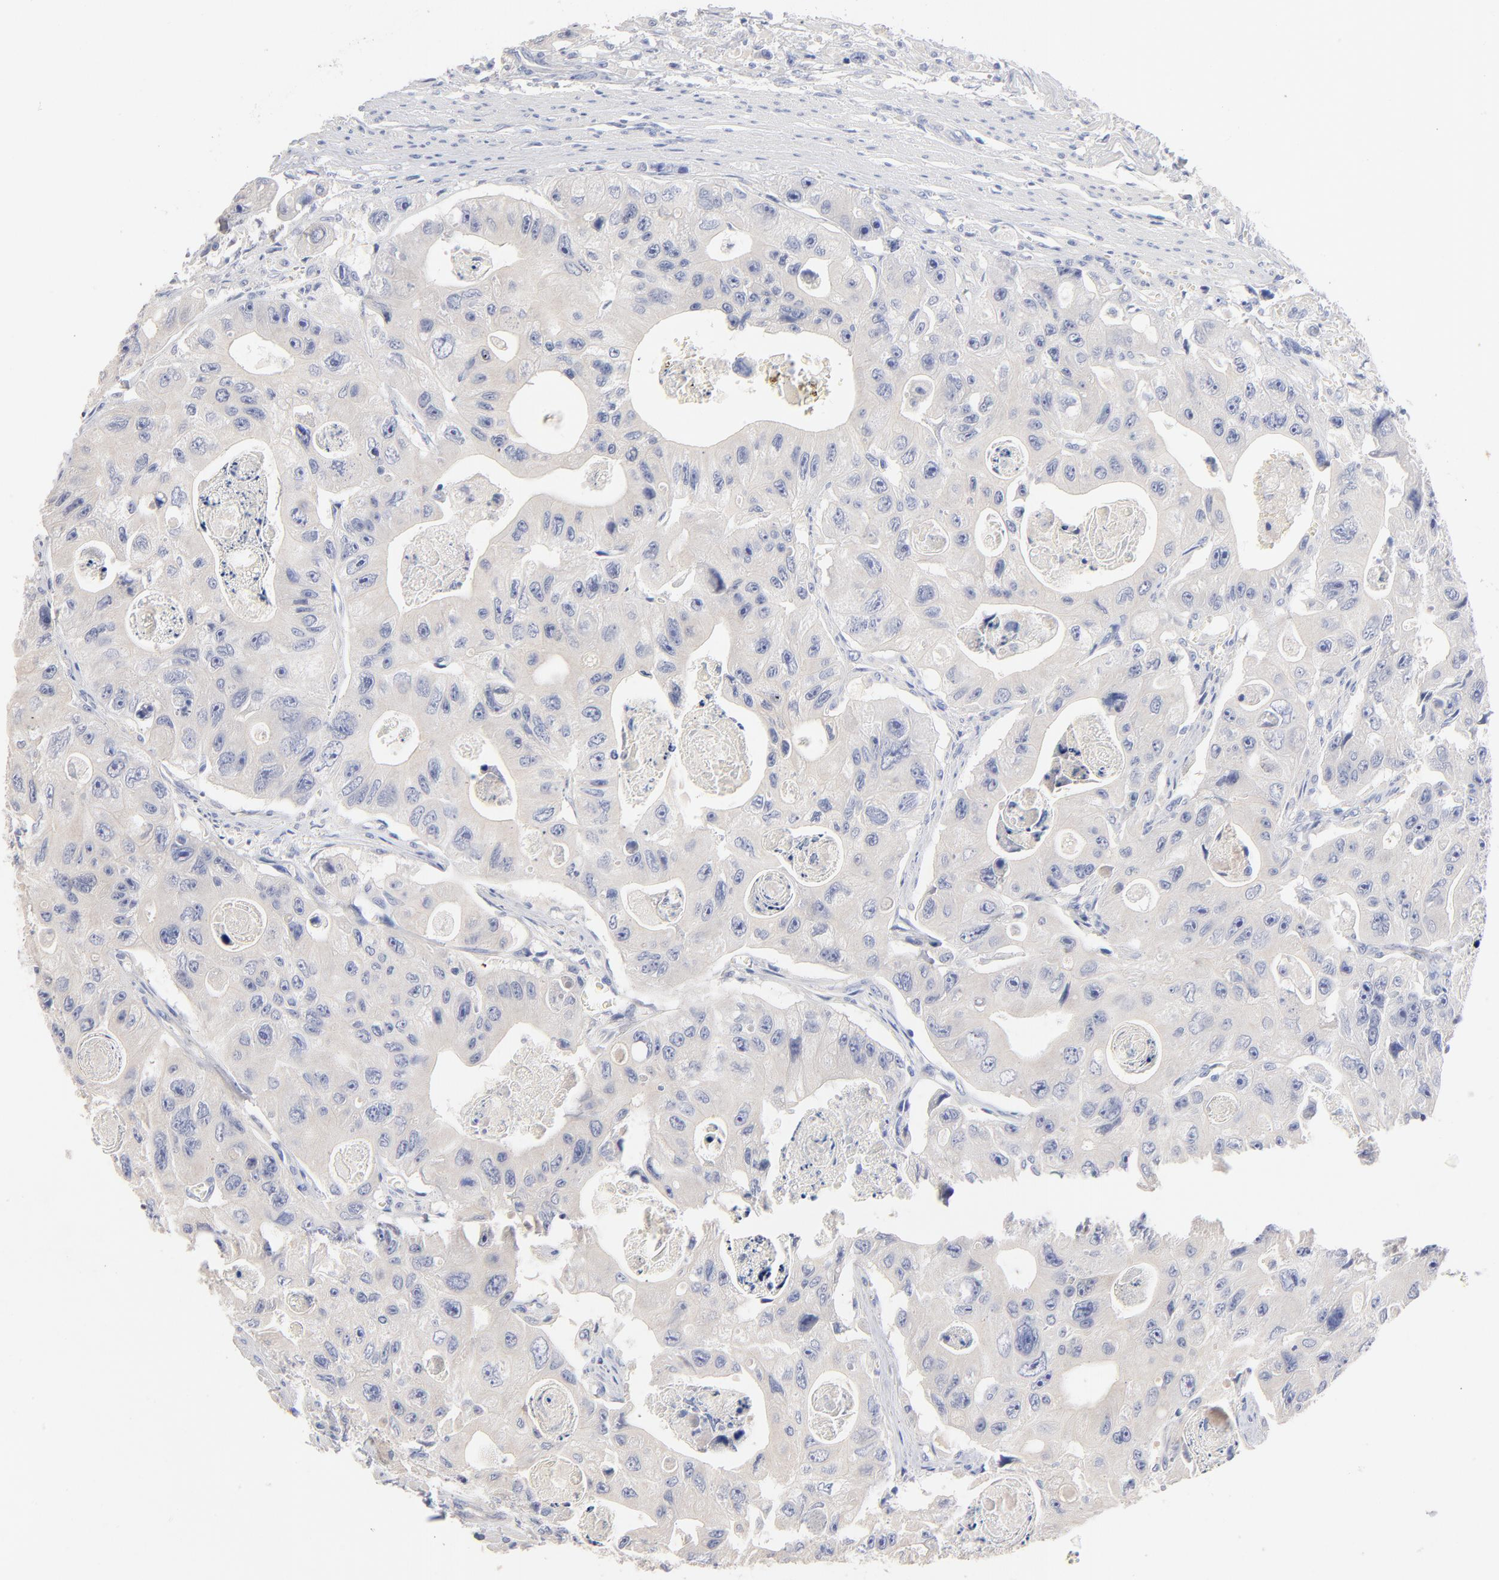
{"staining": {"intensity": "negative", "quantity": "none", "location": "none"}, "tissue": "colorectal cancer", "cell_type": "Tumor cells", "image_type": "cancer", "snomed": [{"axis": "morphology", "description": "Adenocarcinoma, NOS"}, {"axis": "topography", "description": "Colon"}], "caption": "Histopathology image shows no significant protein positivity in tumor cells of adenocarcinoma (colorectal).", "gene": "CPS1", "patient": {"sex": "female", "age": 46}}